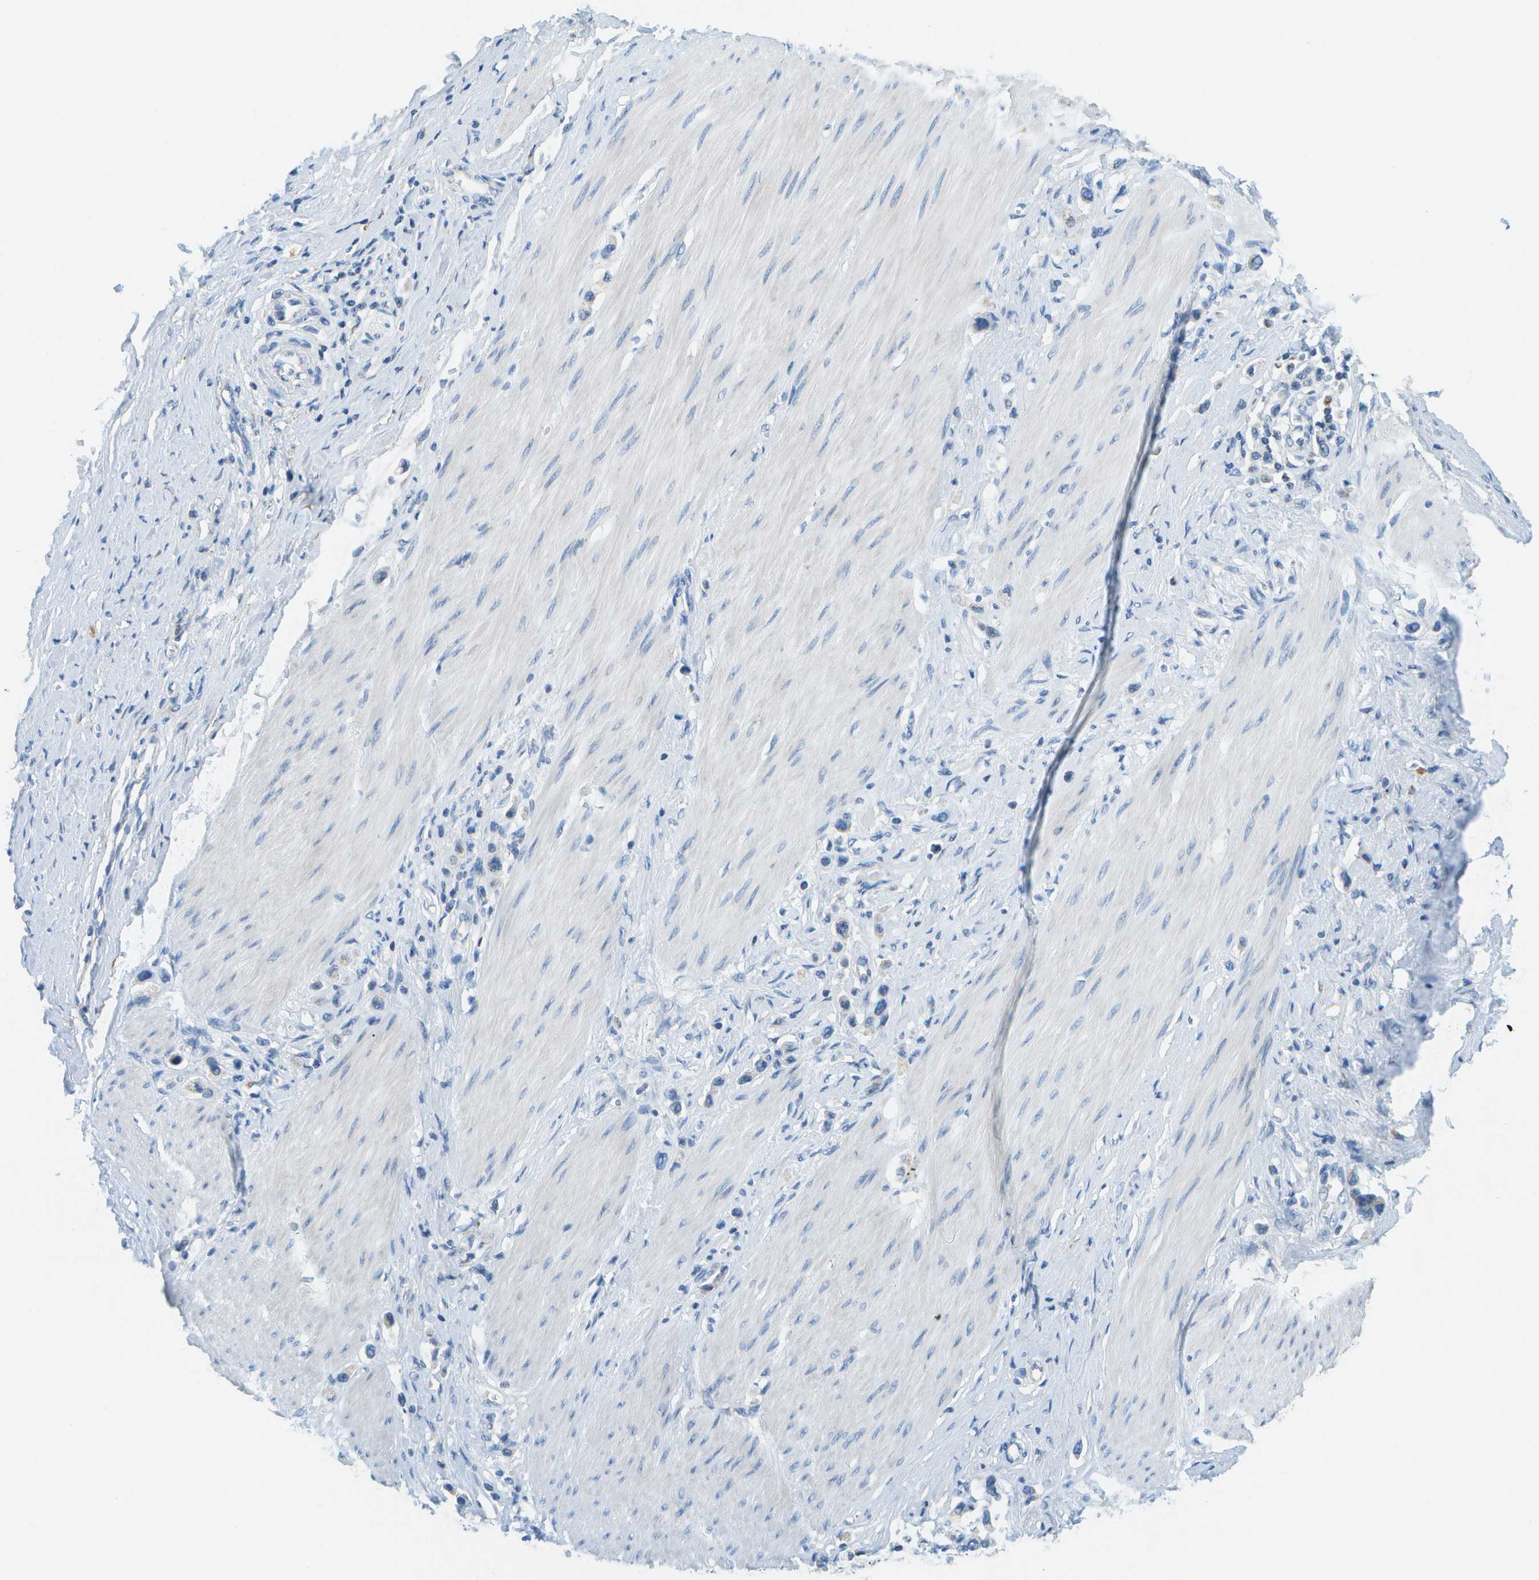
{"staining": {"intensity": "negative", "quantity": "none", "location": "none"}, "tissue": "stomach cancer", "cell_type": "Tumor cells", "image_type": "cancer", "snomed": [{"axis": "morphology", "description": "Adenocarcinoma, NOS"}, {"axis": "topography", "description": "Stomach"}], "caption": "There is no significant positivity in tumor cells of stomach cancer (adenocarcinoma).", "gene": "PTGIS", "patient": {"sex": "female", "age": 65}}